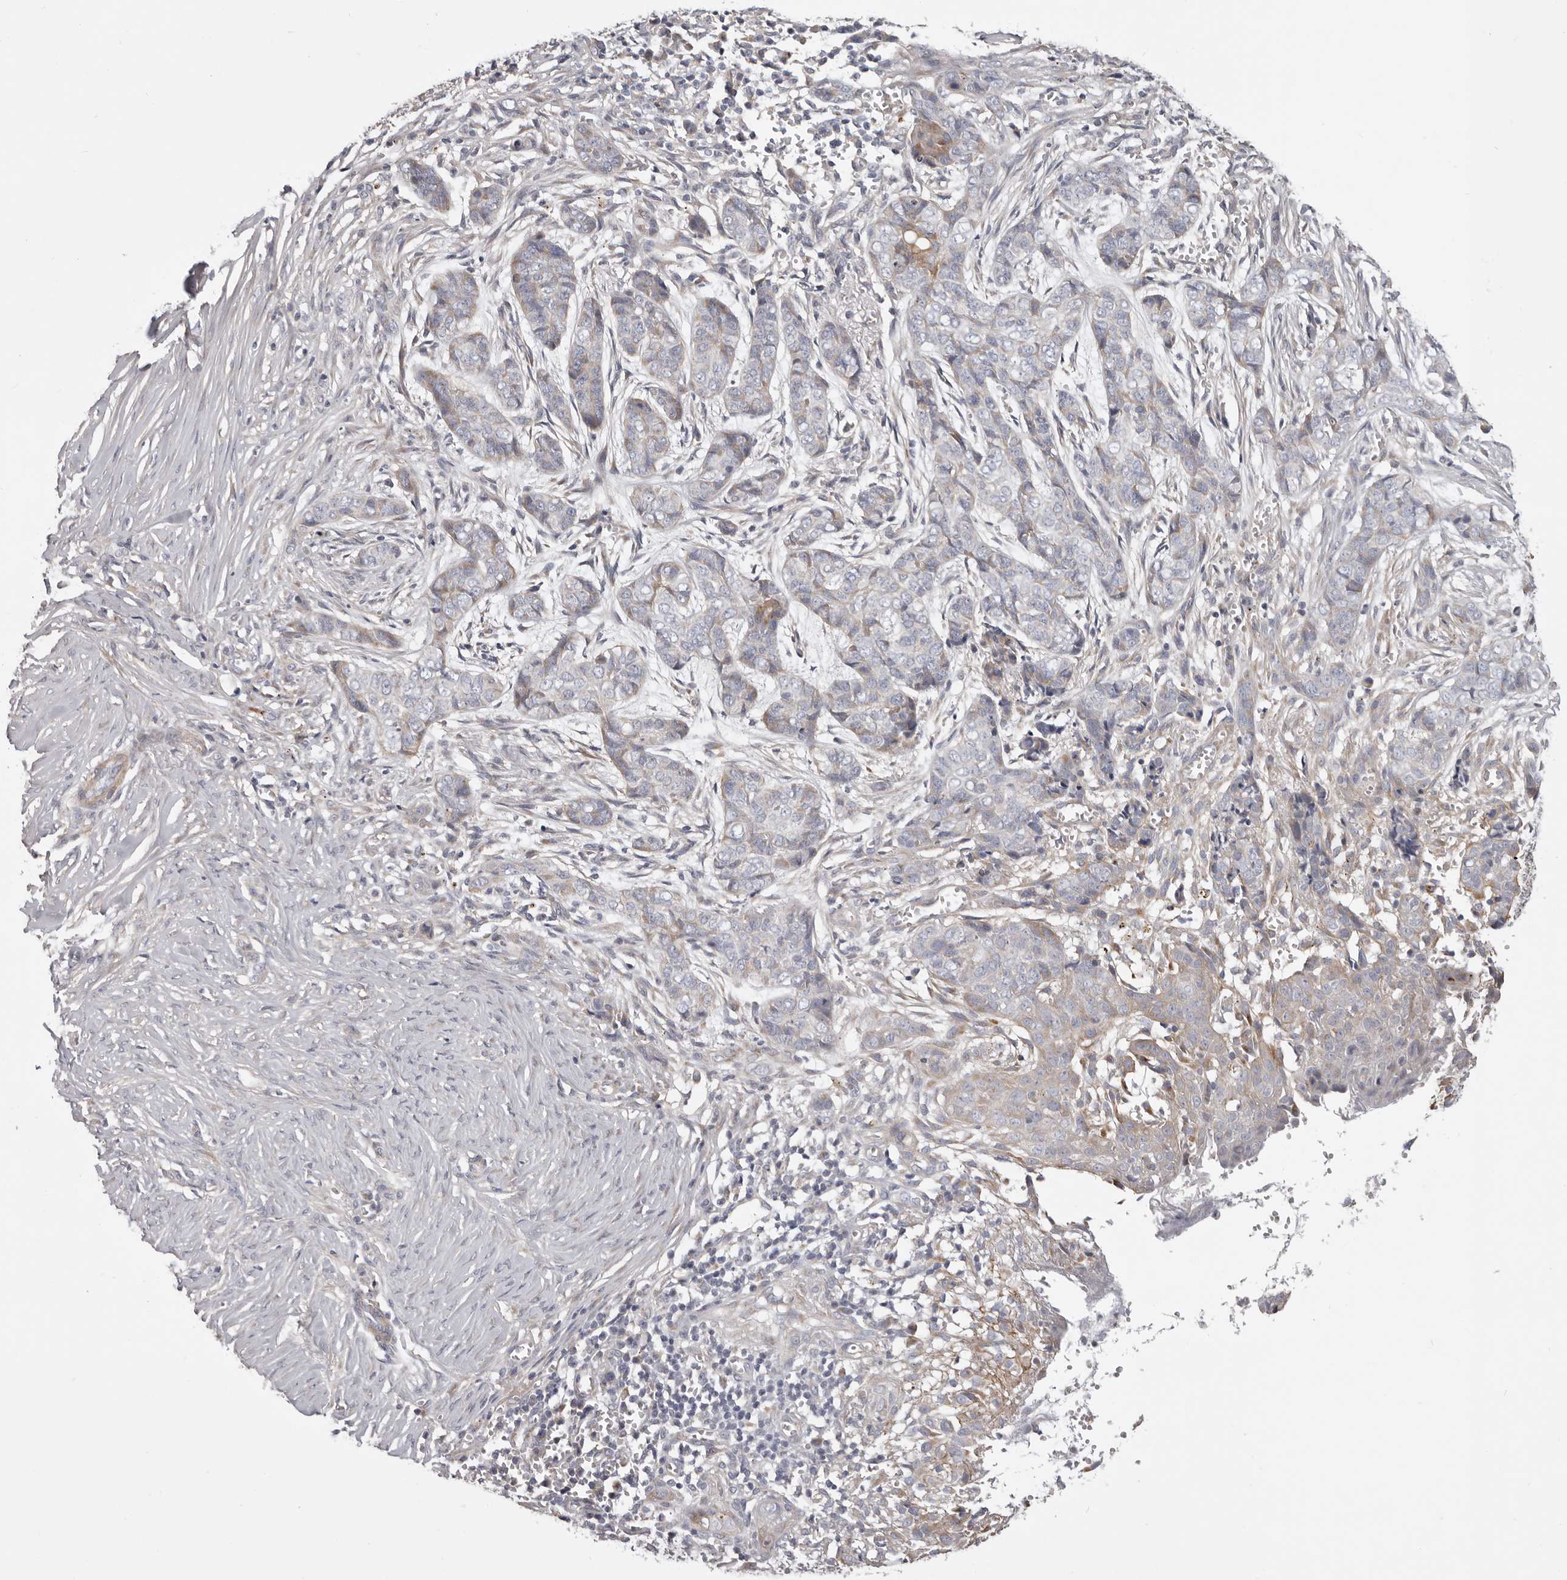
{"staining": {"intensity": "weak", "quantity": "<25%", "location": "cytoplasmic/membranous"}, "tissue": "skin cancer", "cell_type": "Tumor cells", "image_type": "cancer", "snomed": [{"axis": "morphology", "description": "Basal cell carcinoma"}, {"axis": "topography", "description": "Skin"}], "caption": "IHC of skin cancer (basal cell carcinoma) exhibits no staining in tumor cells.", "gene": "MRPS10", "patient": {"sex": "female", "age": 64}}